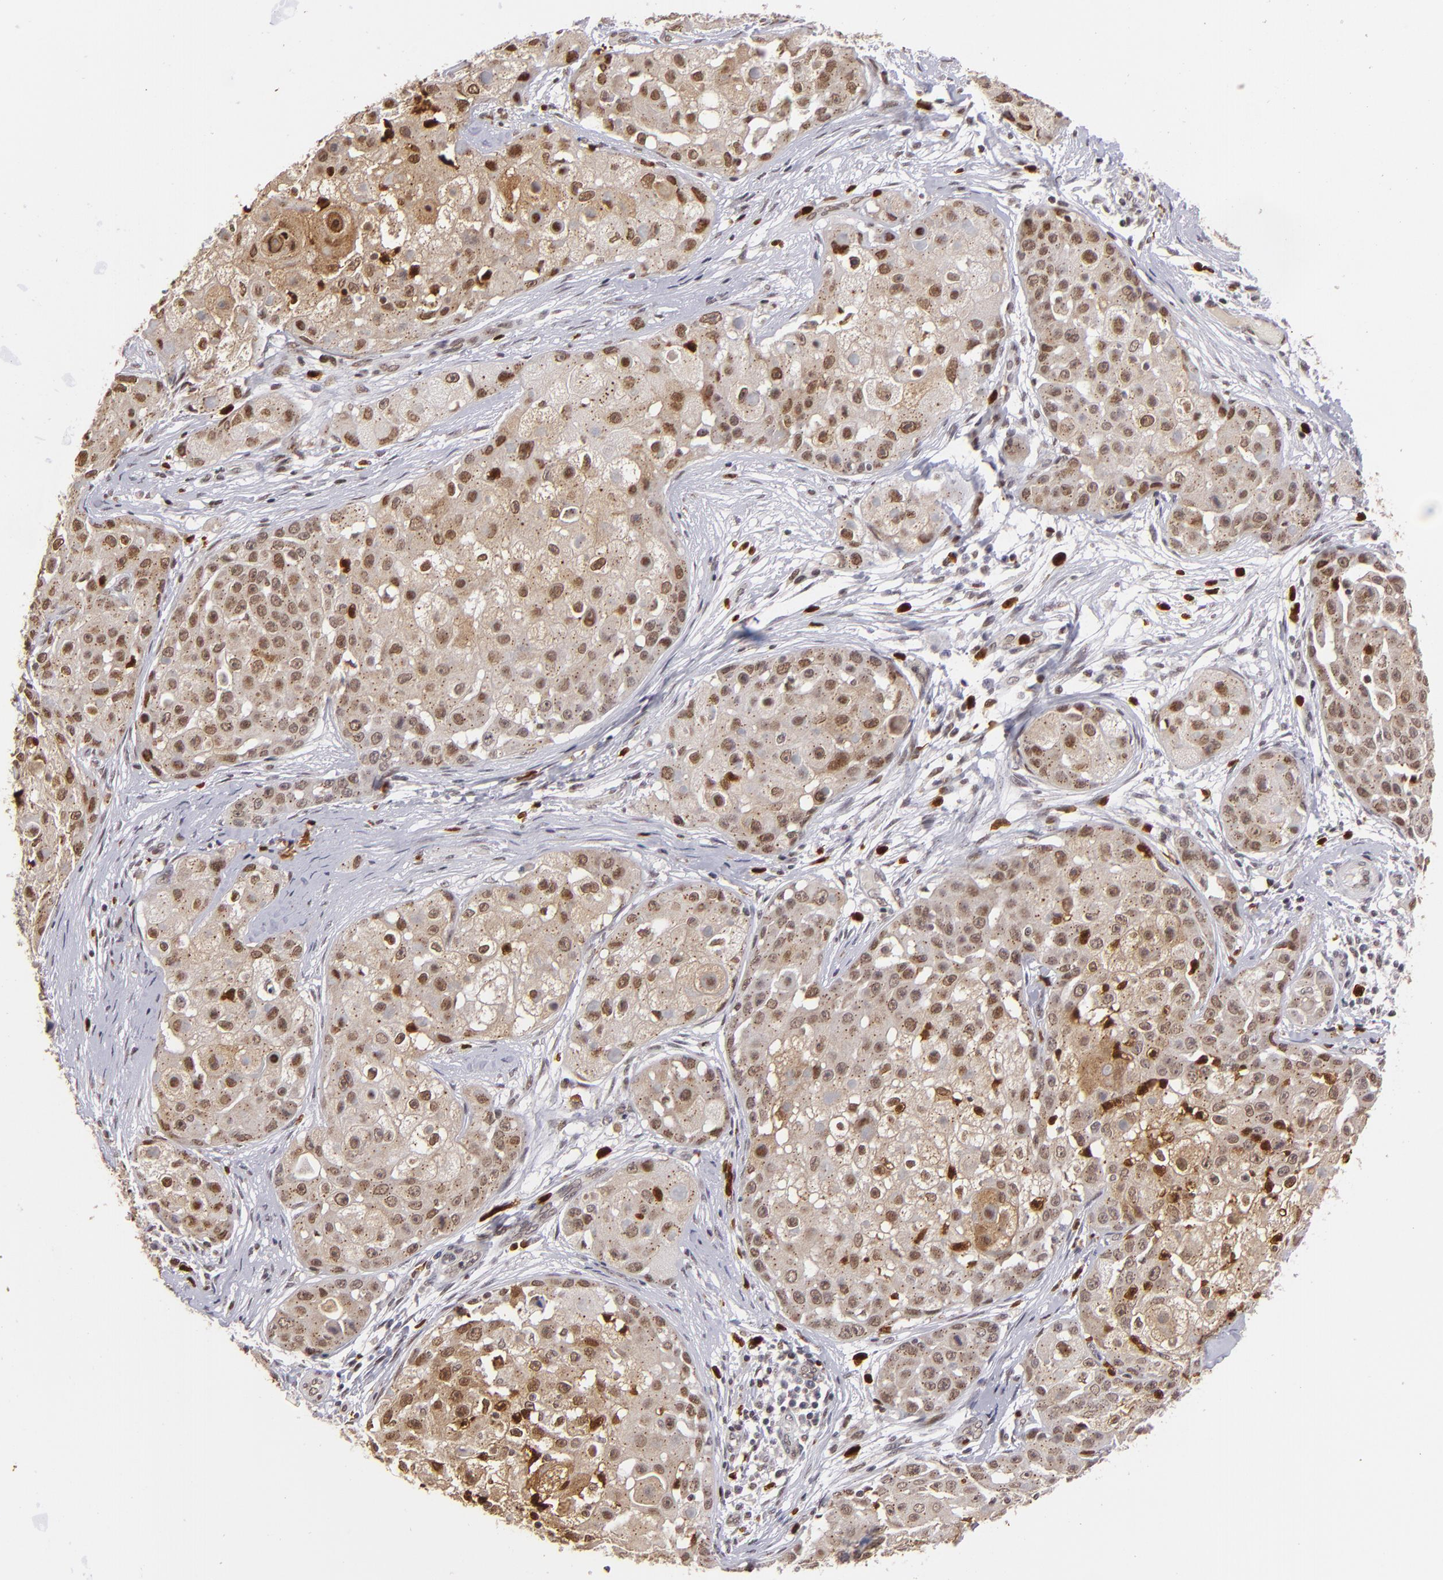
{"staining": {"intensity": "moderate", "quantity": ">75%", "location": "cytoplasmic/membranous,nuclear"}, "tissue": "skin cancer", "cell_type": "Tumor cells", "image_type": "cancer", "snomed": [{"axis": "morphology", "description": "Squamous cell carcinoma, NOS"}, {"axis": "topography", "description": "Skin"}], "caption": "A high-resolution micrograph shows immunohistochemistry staining of skin cancer (squamous cell carcinoma), which reveals moderate cytoplasmic/membranous and nuclear staining in approximately >75% of tumor cells.", "gene": "RXRG", "patient": {"sex": "female", "age": 57}}